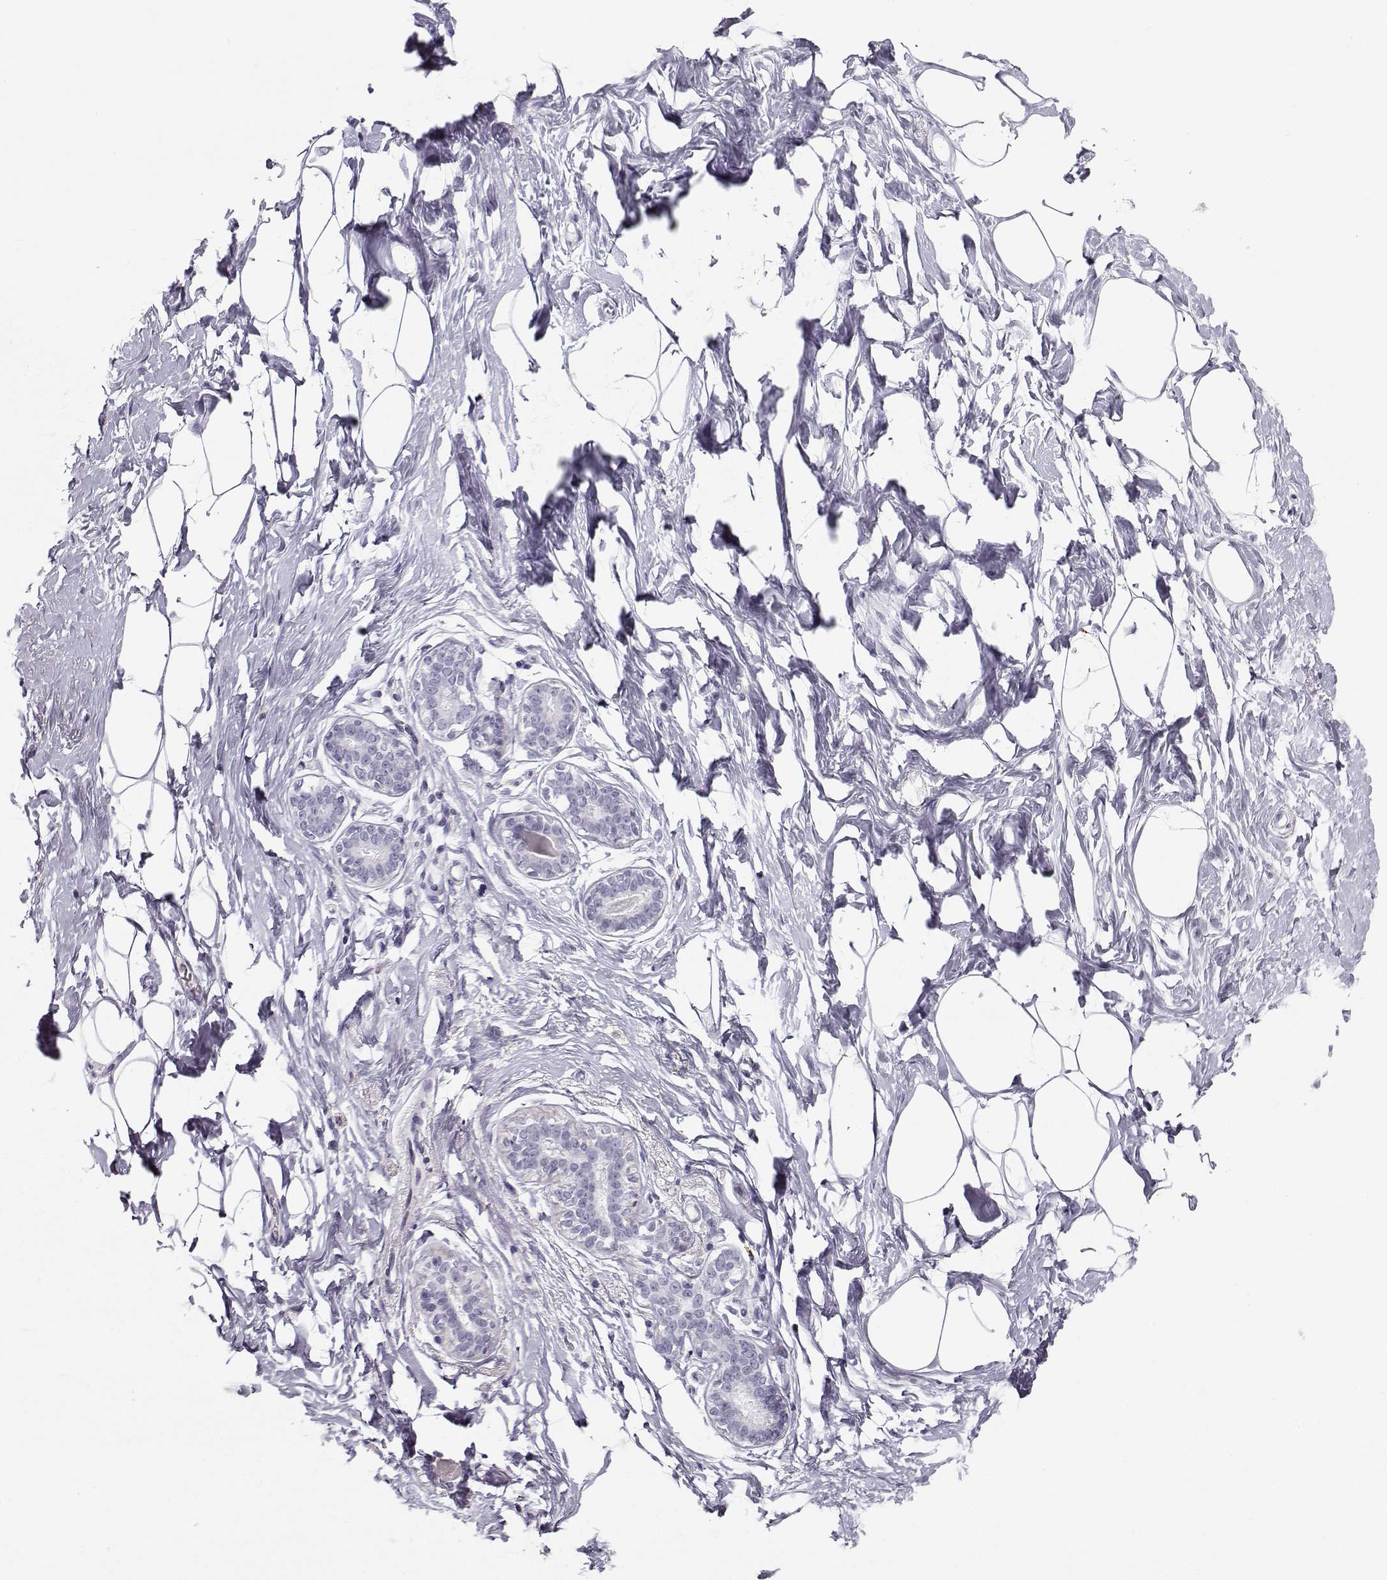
{"staining": {"intensity": "negative", "quantity": "none", "location": "none"}, "tissue": "breast", "cell_type": "Adipocytes", "image_type": "normal", "snomed": [{"axis": "morphology", "description": "Normal tissue, NOS"}, {"axis": "morphology", "description": "Lobular carcinoma, in situ"}, {"axis": "topography", "description": "Breast"}], "caption": "An IHC micrograph of benign breast is shown. There is no staining in adipocytes of breast. The staining was performed using DAB (3,3'-diaminobenzidine) to visualize the protein expression in brown, while the nuclei were stained in blue with hematoxylin (Magnification: 20x).", "gene": "CASR", "patient": {"sex": "female", "age": 35}}